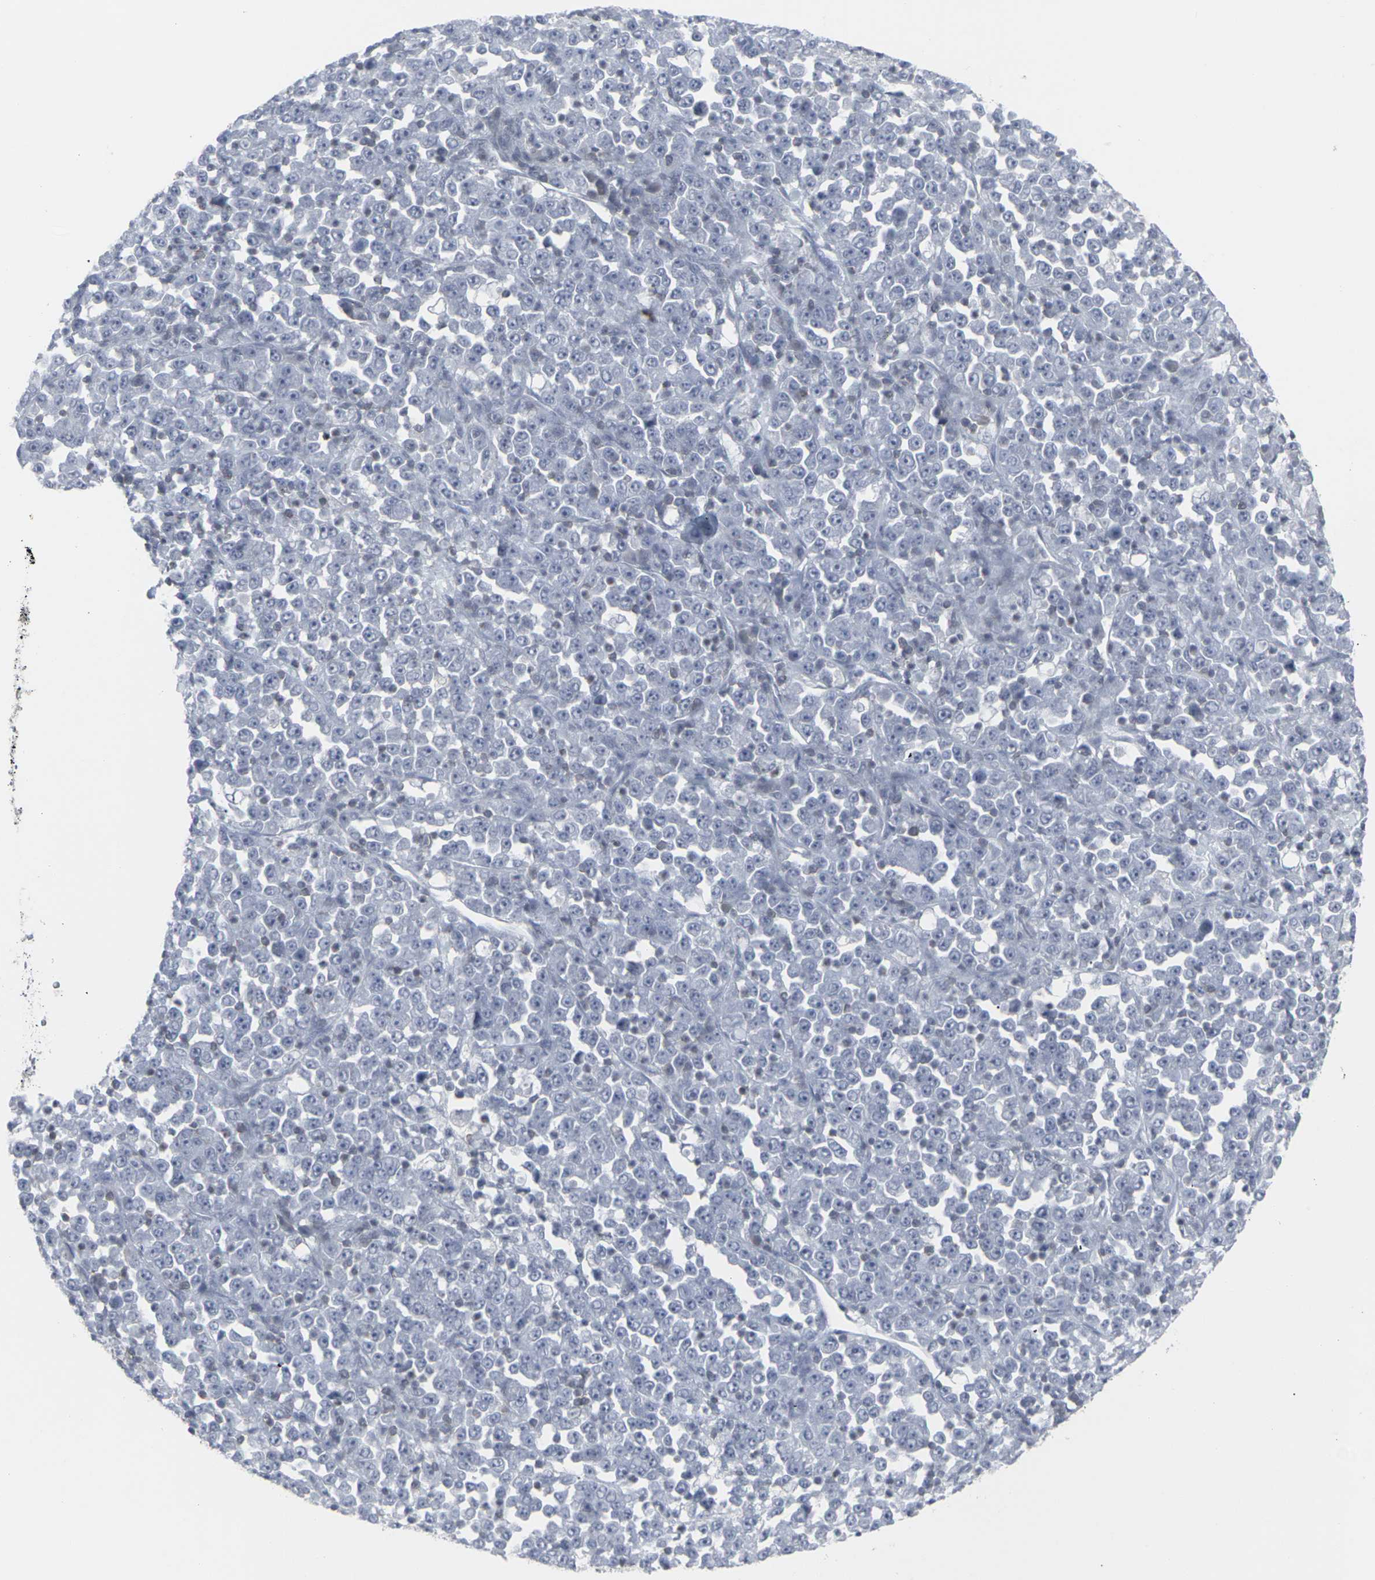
{"staining": {"intensity": "negative", "quantity": "none", "location": "none"}, "tissue": "stomach cancer", "cell_type": "Tumor cells", "image_type": "cancer", "snomed": [{"axis": "morphology", "description": "Normal tissue, NOS"}, {"axis": "morphology", "description": "Adenocarcinoma, NOS"}, {"axis": "topography", "description": "Stomach, upper"}, {"axis": "topography", "description": "Stomach"}], "caption": "Tumor cells are negative for protein expression in human stomach cancer (adenocarcinoma).", "gene": "APOBEC2", "patient": {"sex": "male", "age": 59}}